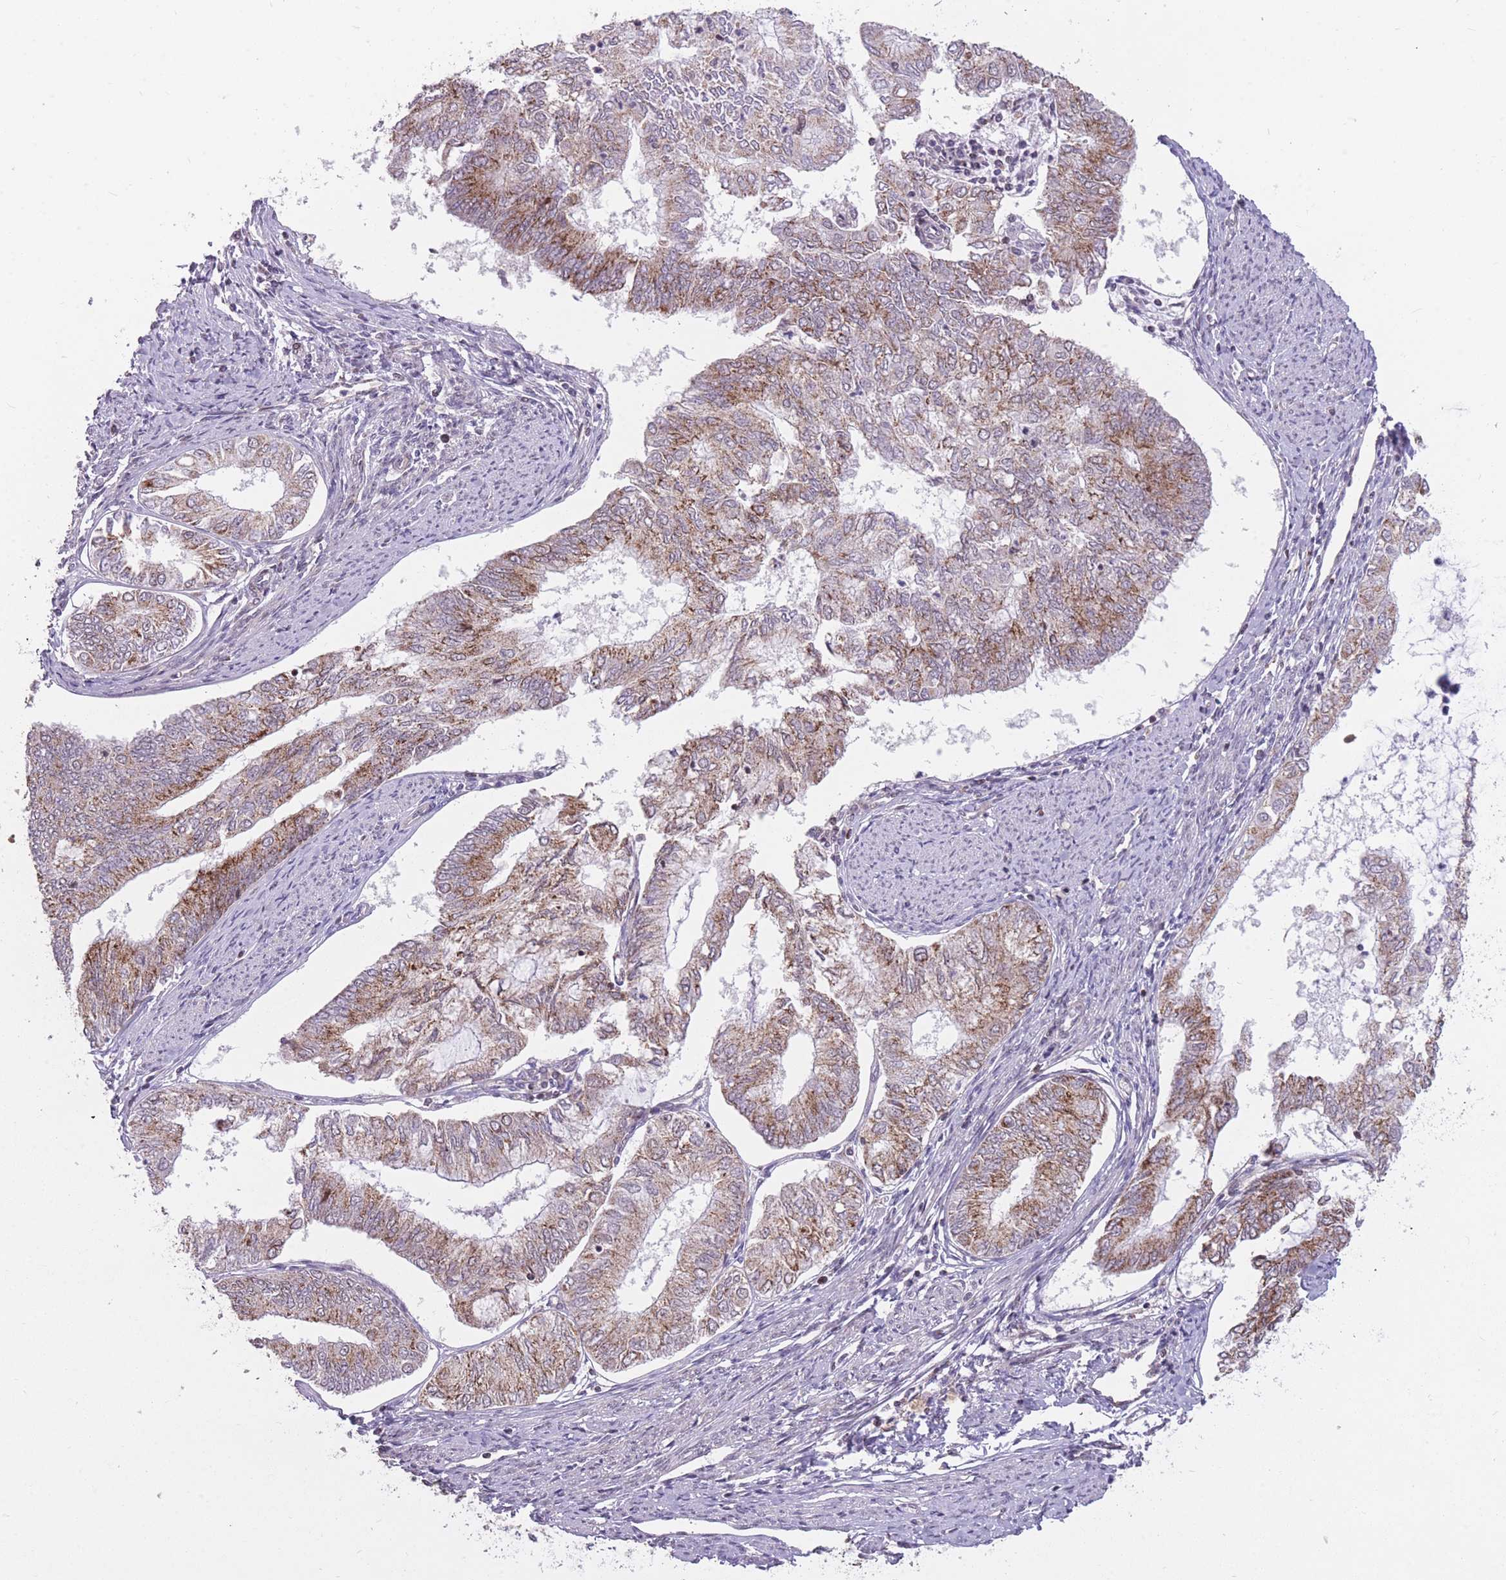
{"staining": {"intensity": "moderate", "quantity": ">75%", "location": "cytoplasmic/membranous"}, "tissue": "endometrial cancer", "cell_type": "Tumor cells", "image_type": "cancer", "snomed": [{"axis": "morphology", "description": "Adenocarcinoma, NOS"}, {"axis": "topography", "description": "Endometrium"}], "caption": "Immunohistochemical staining of human endometrial cancer (adenocarcinoma) reveals medium levels of moderate cytoplasmic/membranous positivity in approximately >75% of tumor cells.", "gene": "DPYSL4", "patient": {"sex": "female", "age": 68}}